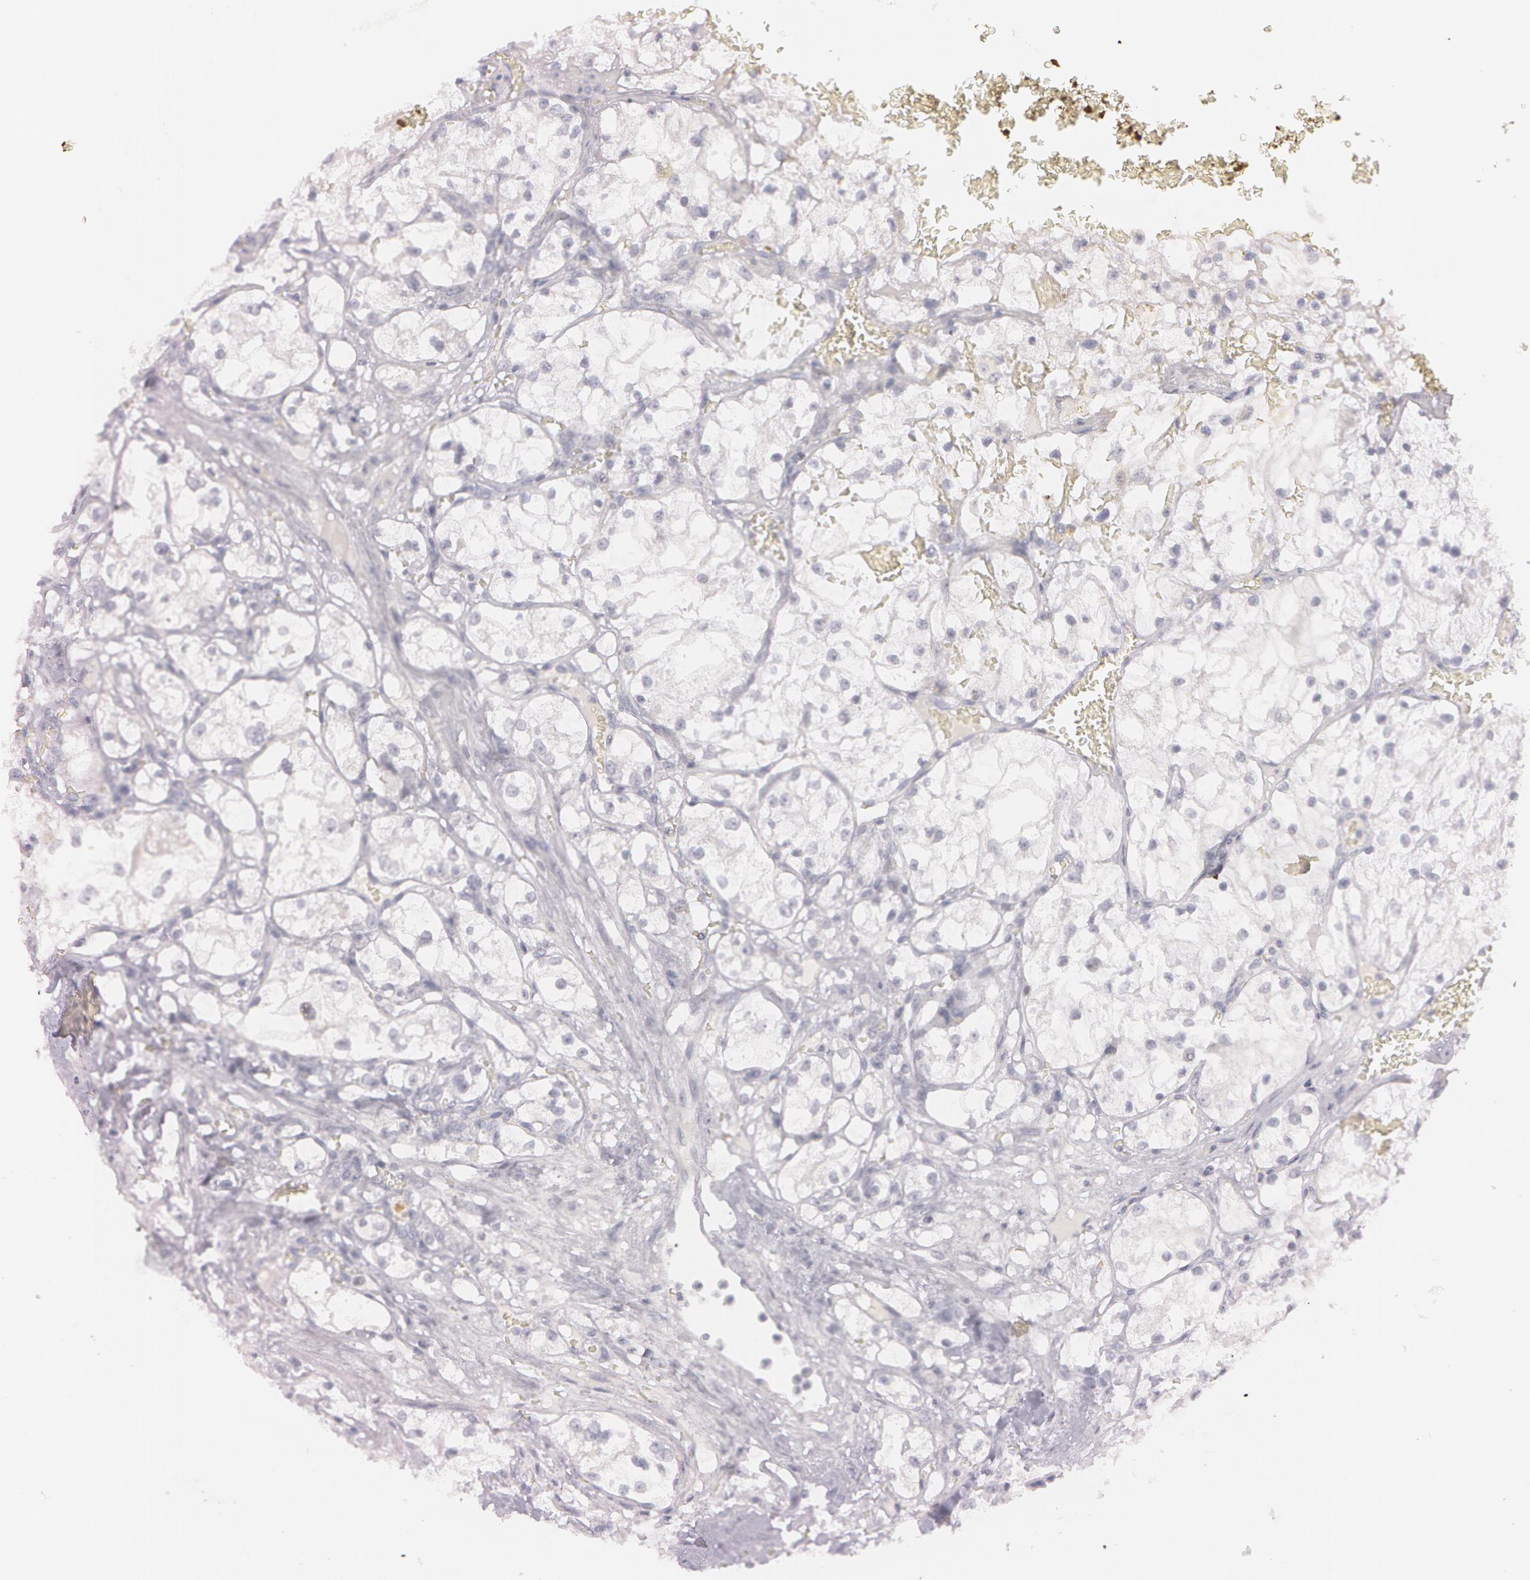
{"staining": {"intensity": "negative", "quantity": "none", "location": "none"}, "tissue": "renal cancer", "cell_type": "Tumor cells", "image_type": "cancer", "snomed": [{"axis": "morphology", "description": "Adenocarcinoma, NOS"}, {"axis": "topography", "description": "Kidney"}], "caption": "The image shows no staining of tumor cells in renal cancer (adenocarcinoma).", "gene": "IL1RN", "patient": {"sex": "male", "age": 61}}